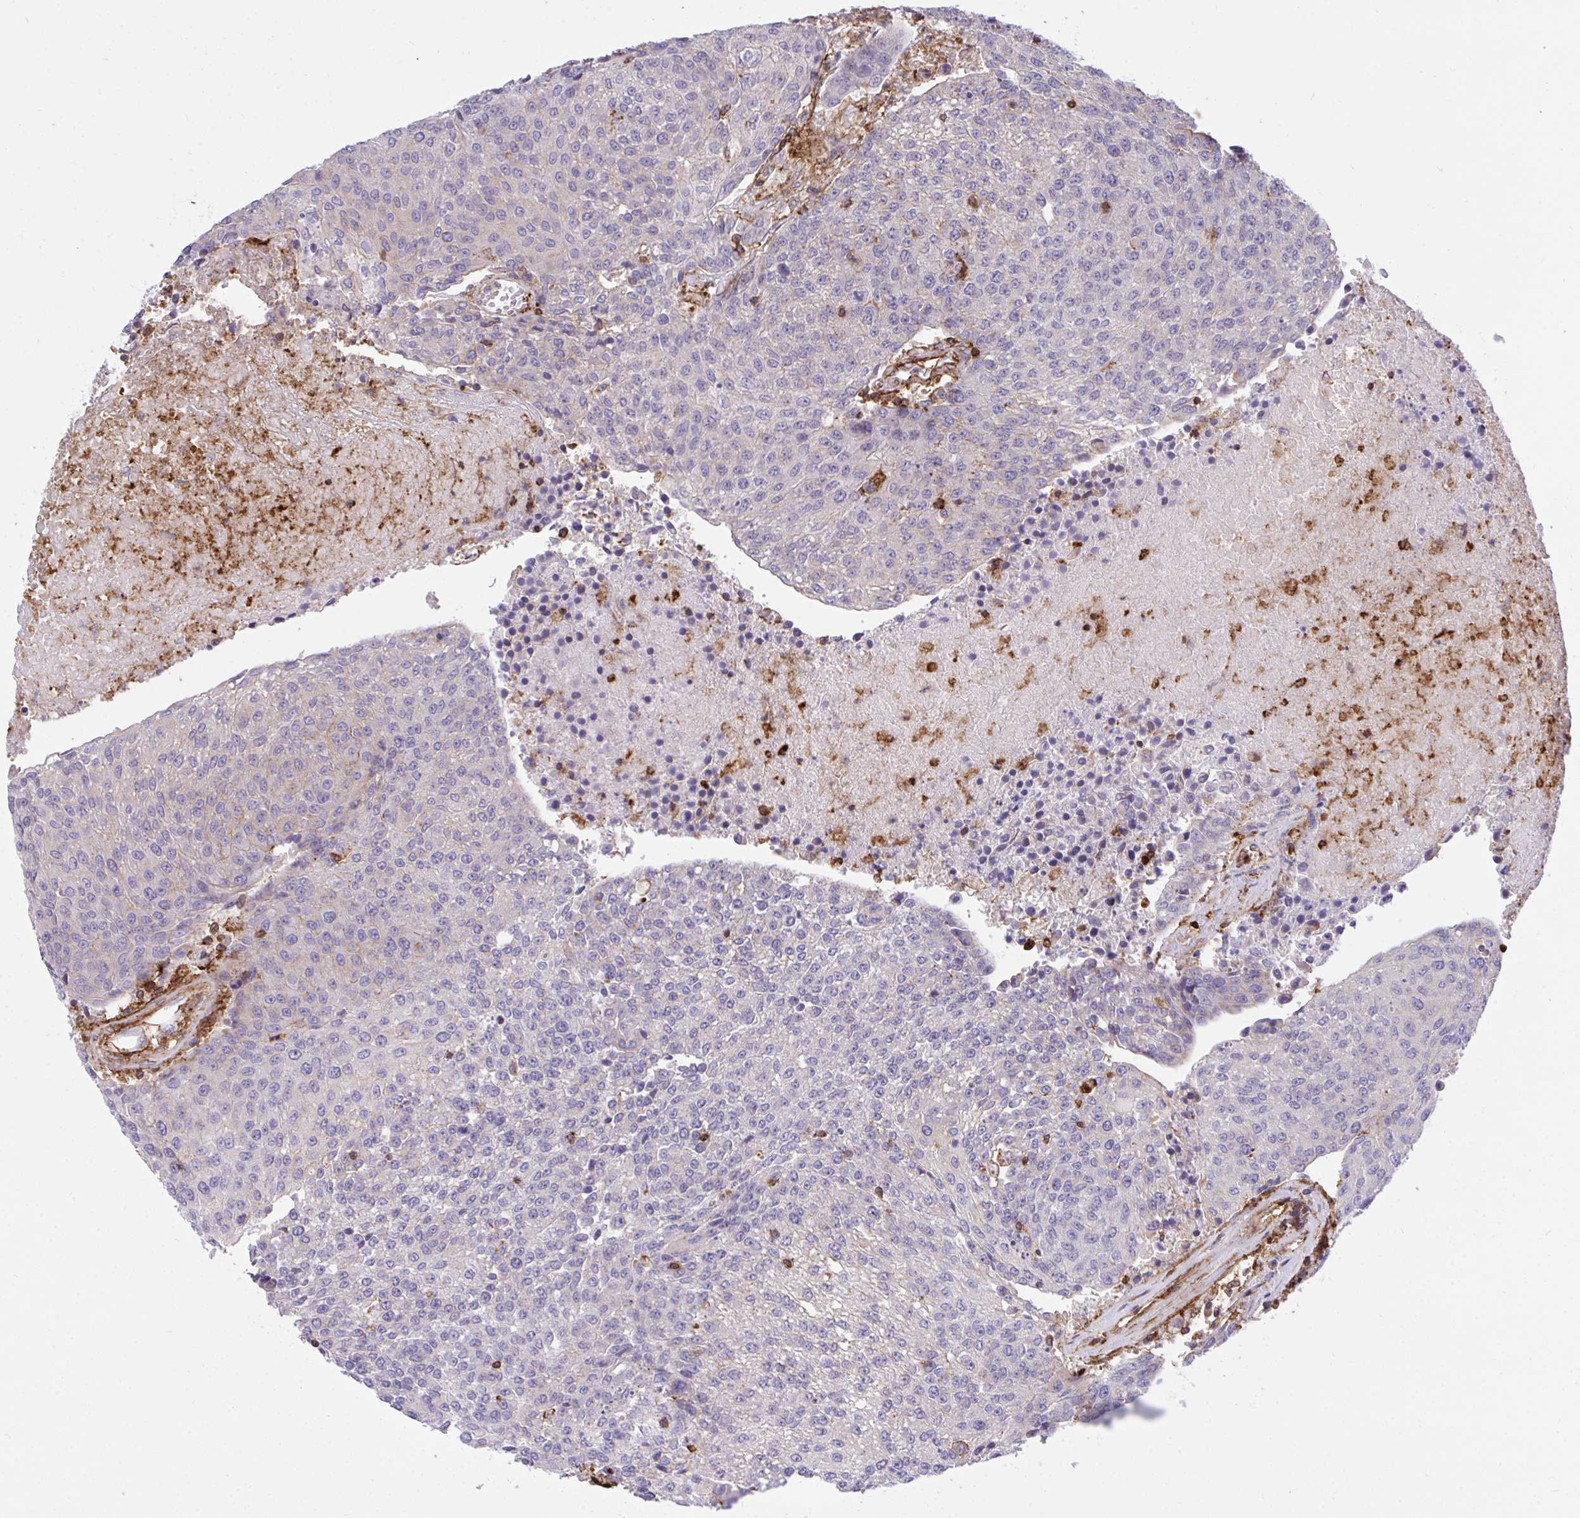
{"staining": {"intensity": "negative", "quantity": "none", "location": "none"}, "tissue": "urothelial cancer", "cell_type": "Tumor cells", "image_type": "cancer", "snomed": [{"axis": "morphology", "description": "Urothelial carcinoma, High grade"}, {"axis": "topography", "description": "Urinary bladder"}], "caption": "Tumor cells are negative for brown protein staining in urothelial cancer. Brightfield microscopy of IHC stained with DAB (brown) and hematoxylin (blue), captured at high magnification.", "gene": "ERI1", "patient": {"sex": "female", "age": 85}}